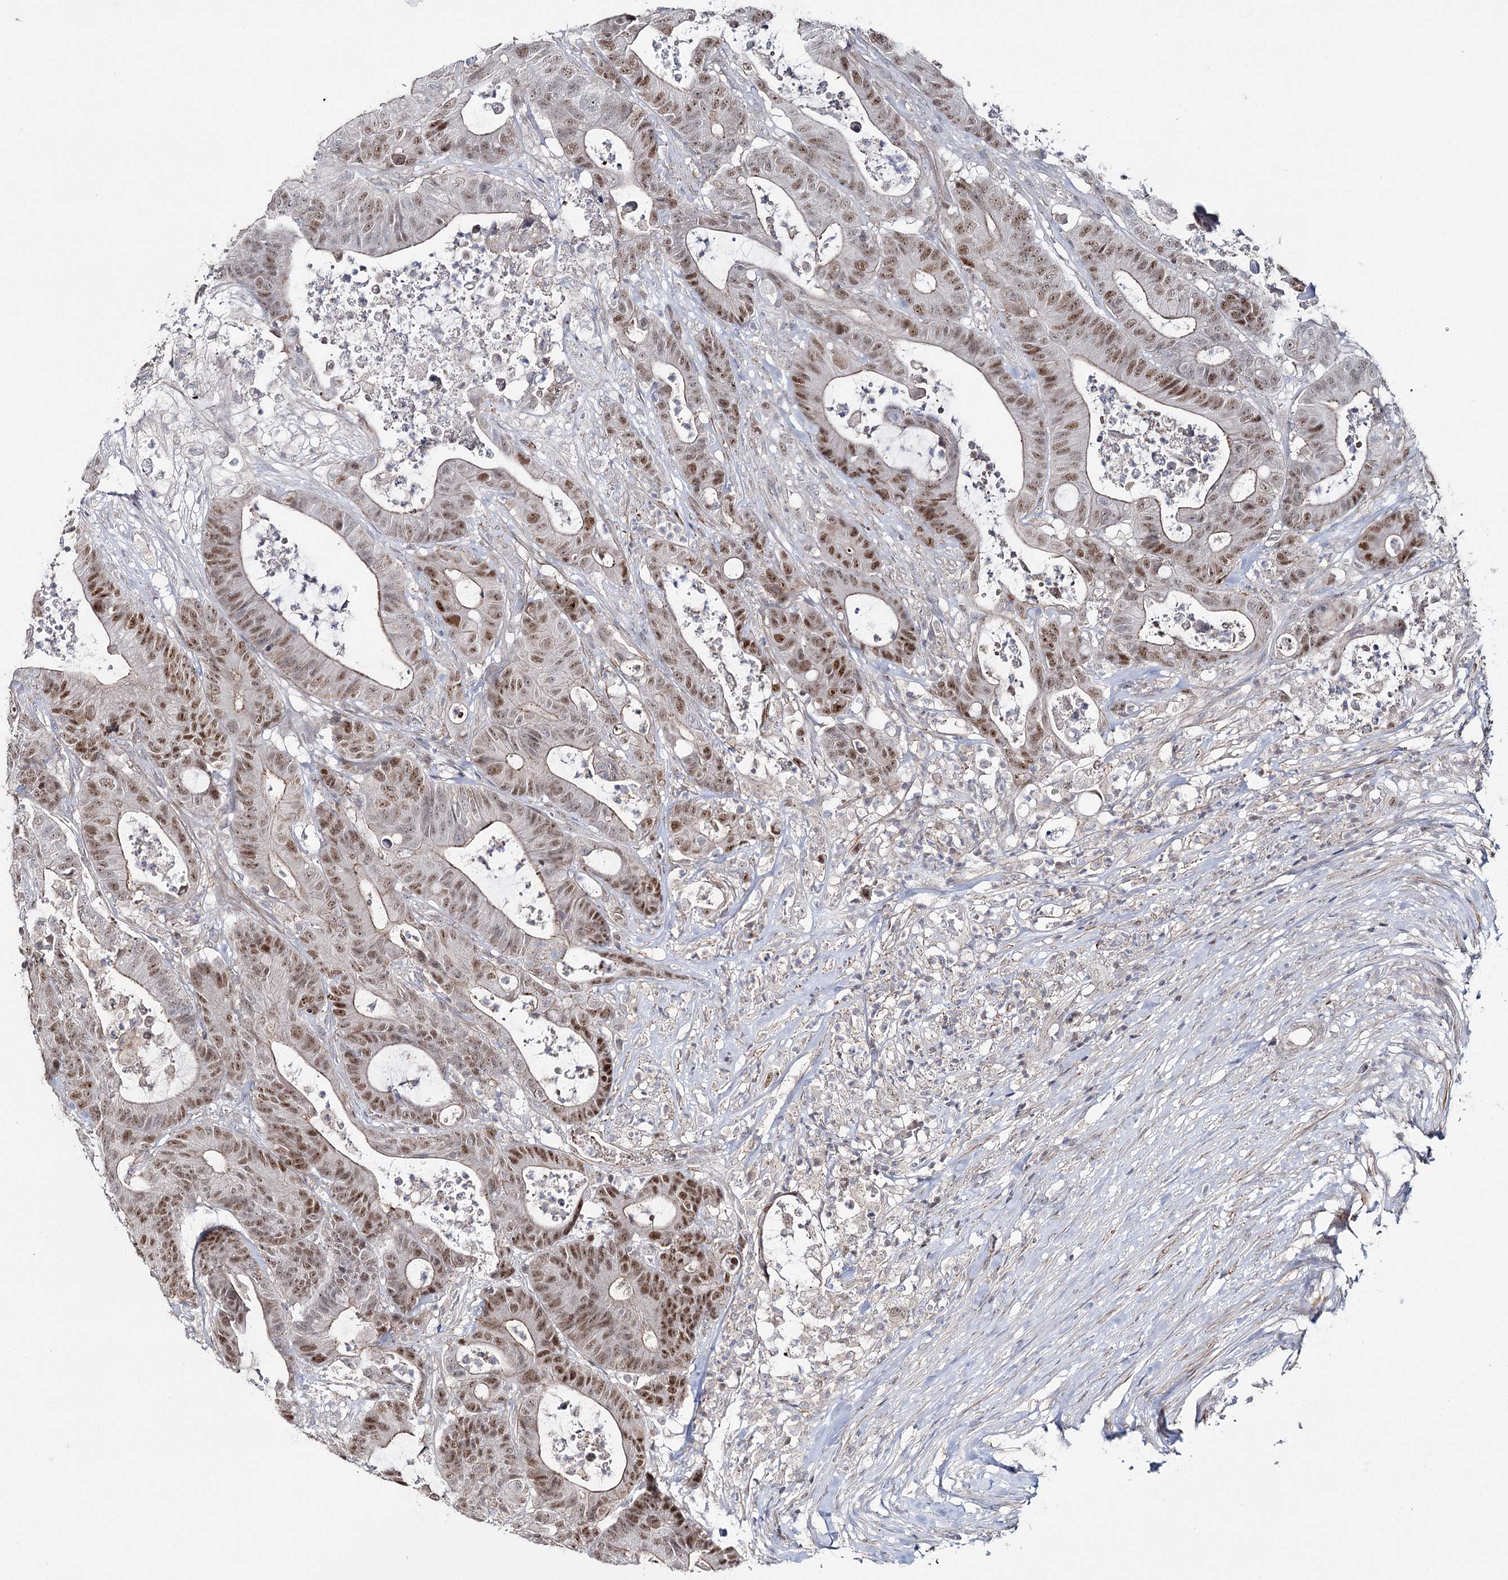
{"staining": {"intensity": "moderate", "quantity": "25%-75%", "location": "cytoplasmic/membranous"}, "tissue": "colorectal cancer", "cell_type": "Tumor cells", "image_type": "cancer", "snomed": [{"axis": "morphology", "description": "Adenocarcinoma, NOS"}, {"axis": "topography", "description": "Colon"}], "caption": "IHC of human colorectal adenocarcinoma shows medium levels of moderate cytoplasmic/membranous staining in about 25%-75% of tumor cells.", "gene": "ZC3H8", "patient": {"sex": "female", "age": 84}}